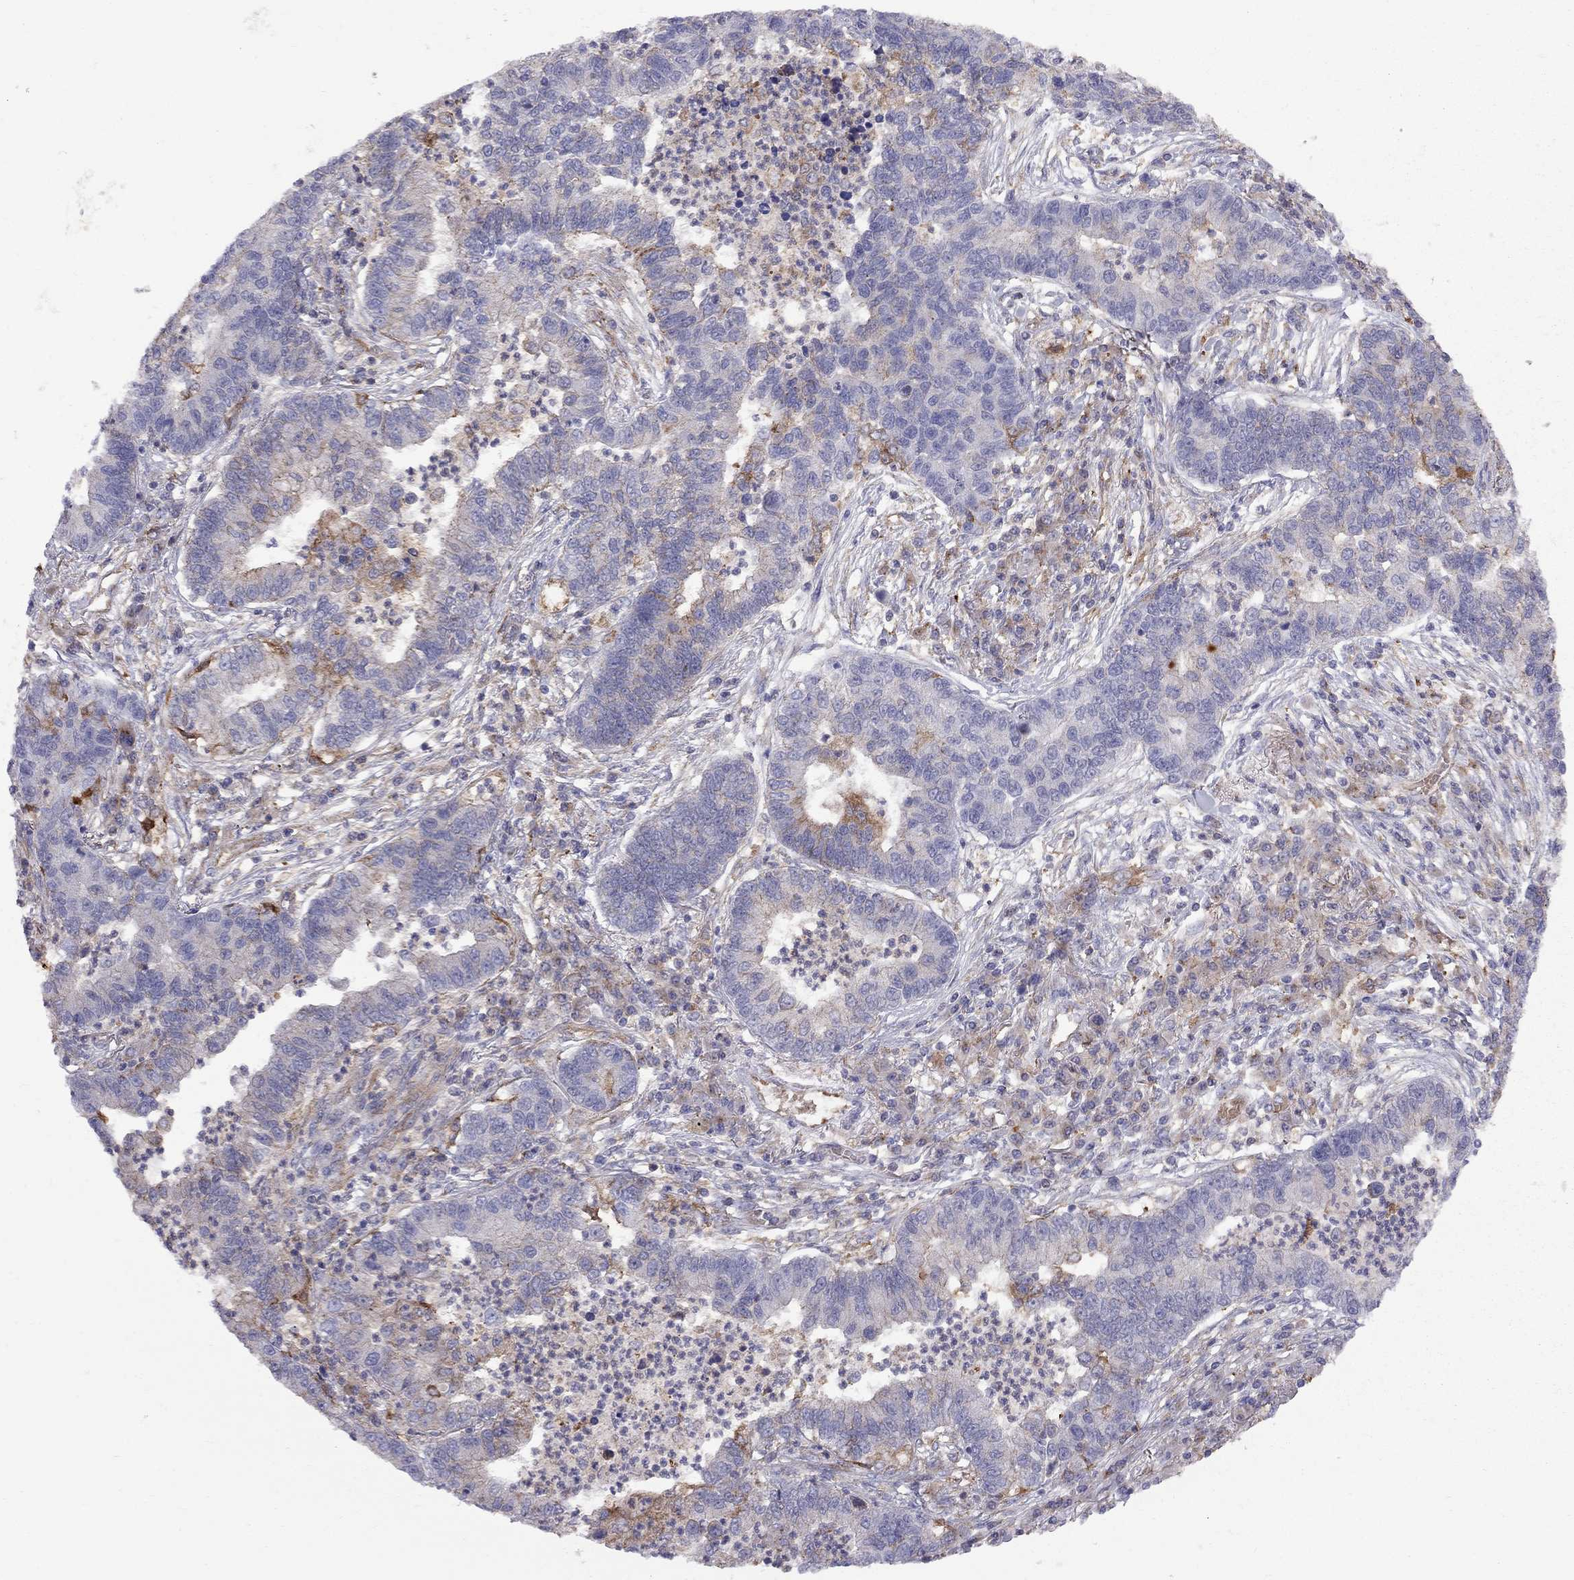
{"staining": {"intensity": "strong", "quantity": "<25%", "location": "cytoplasmic/membranous"}, "tissue": "lung cancer", "cell_type": "Tumor cells", "image_type": "cancer", "snomed": [{"axis": "morphology", "description": "Adenocarcinoma, NOS"}, {"axis": "topography", "description": "Lung"}], "caption": "Tumor cells show strong cytoplasmic/membranous expression in about <25% of cells in lung adenocarcinoma. (IHC, brightfield microscopy, high magnification).", "gene": "EIF4E3", "patient": {"sex": "female", "age": 57}}